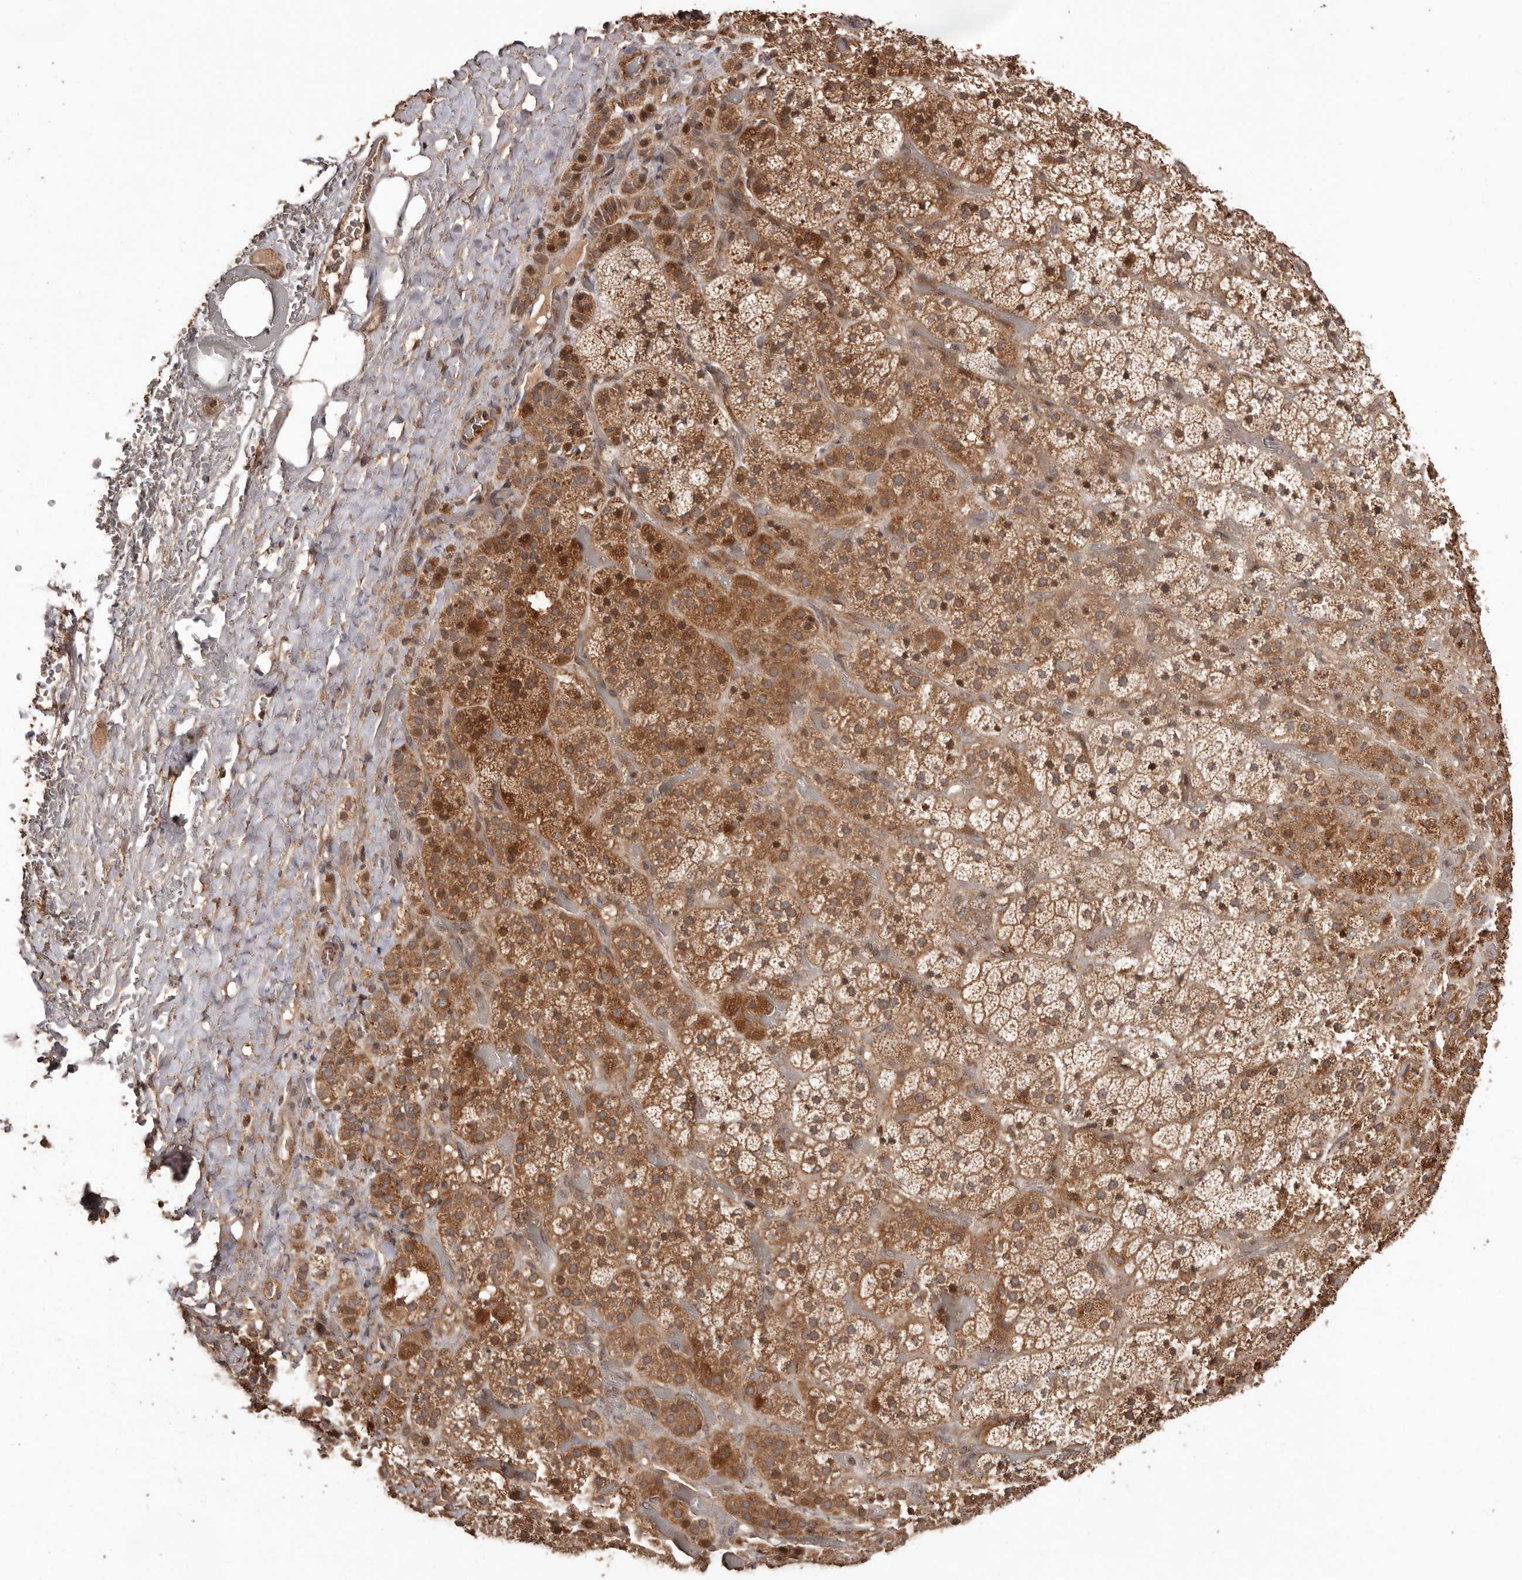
{"staining": {"intensity": "strong", "quantity": ">75%", "location": "cytoplasmic/membranous"}, "tissue": "adrenal gland", "cell_type": "Glandular cells", "image_type": "normal", "snomed": [{"axis": "morphology", "description": "Normal tissue, NOS"}, {"axis": "topography", "description": "Adrenal gland"}], "caption": "Immunohistochemical staining of unremarkable human adrenal gland shows high levels of strong cytoplasmic/membranous positivity in about >75% of glandular cells. (Brightfield microscopy of DAB IHC at high magnification).", "gene": "RWDD1", "patient": {"sex": "male", "age": 57}}